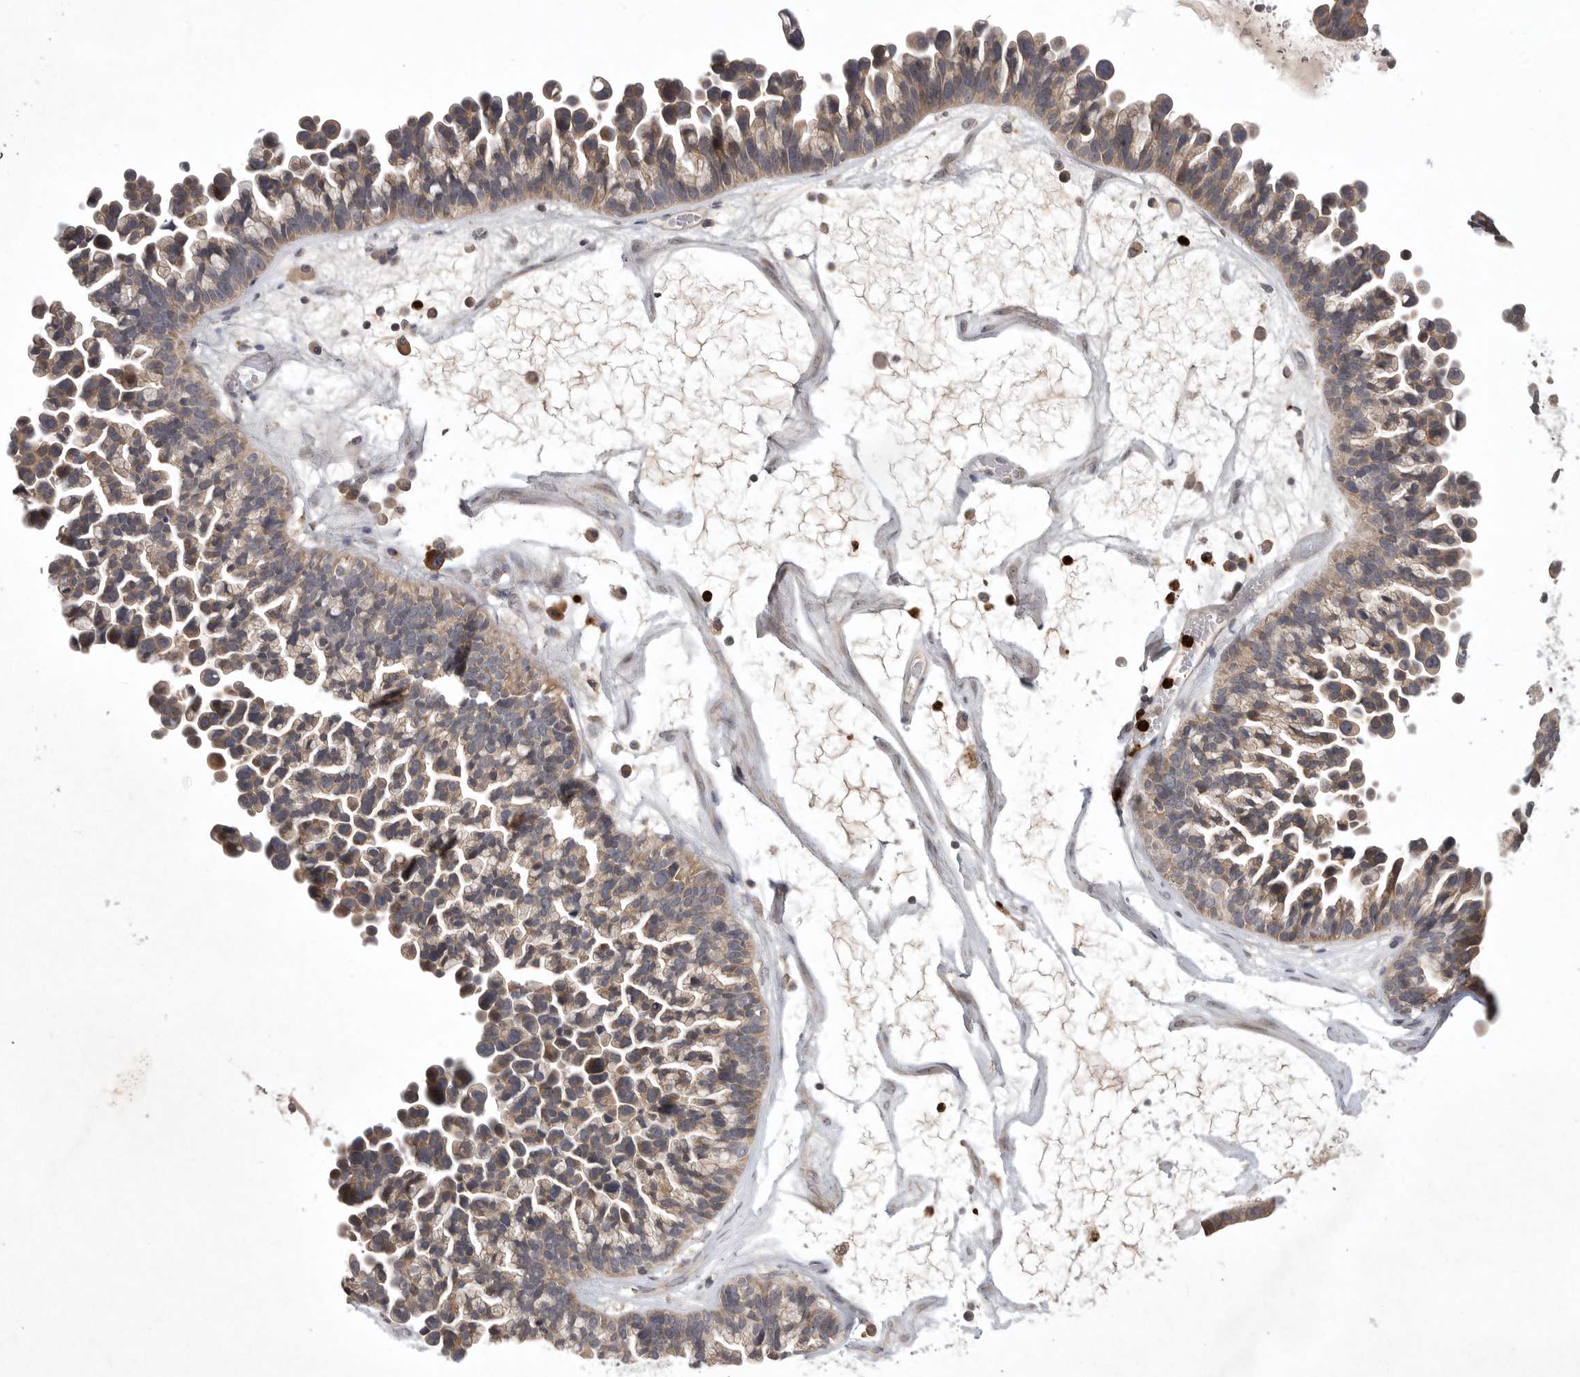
{"staining": {"intensity": "weak", "quantity": ">75%", "location": "cytoplasmic/membranous"}, "tissue": "ovarian cancer", "cell_type": "Tumor cells", "image_type": "cancer", "snomed": [{"axis": "morphology", "description": "Cystadenocarcinoma, serous, NOS"}, {"axis": "topography", "description": "Ovary"}], "caption": "Tumor cells demonstrate low levels of weak cytoplasmic/membranous positivity in approximately >75% of cells in human ovarian cancer. (DAB (3,3'-diaminobenzidine) IHC, brown staining for protein, blue staining for nuclei).", "gene": "UBE3D", "patient": {"sex": "female", "age": 56}}